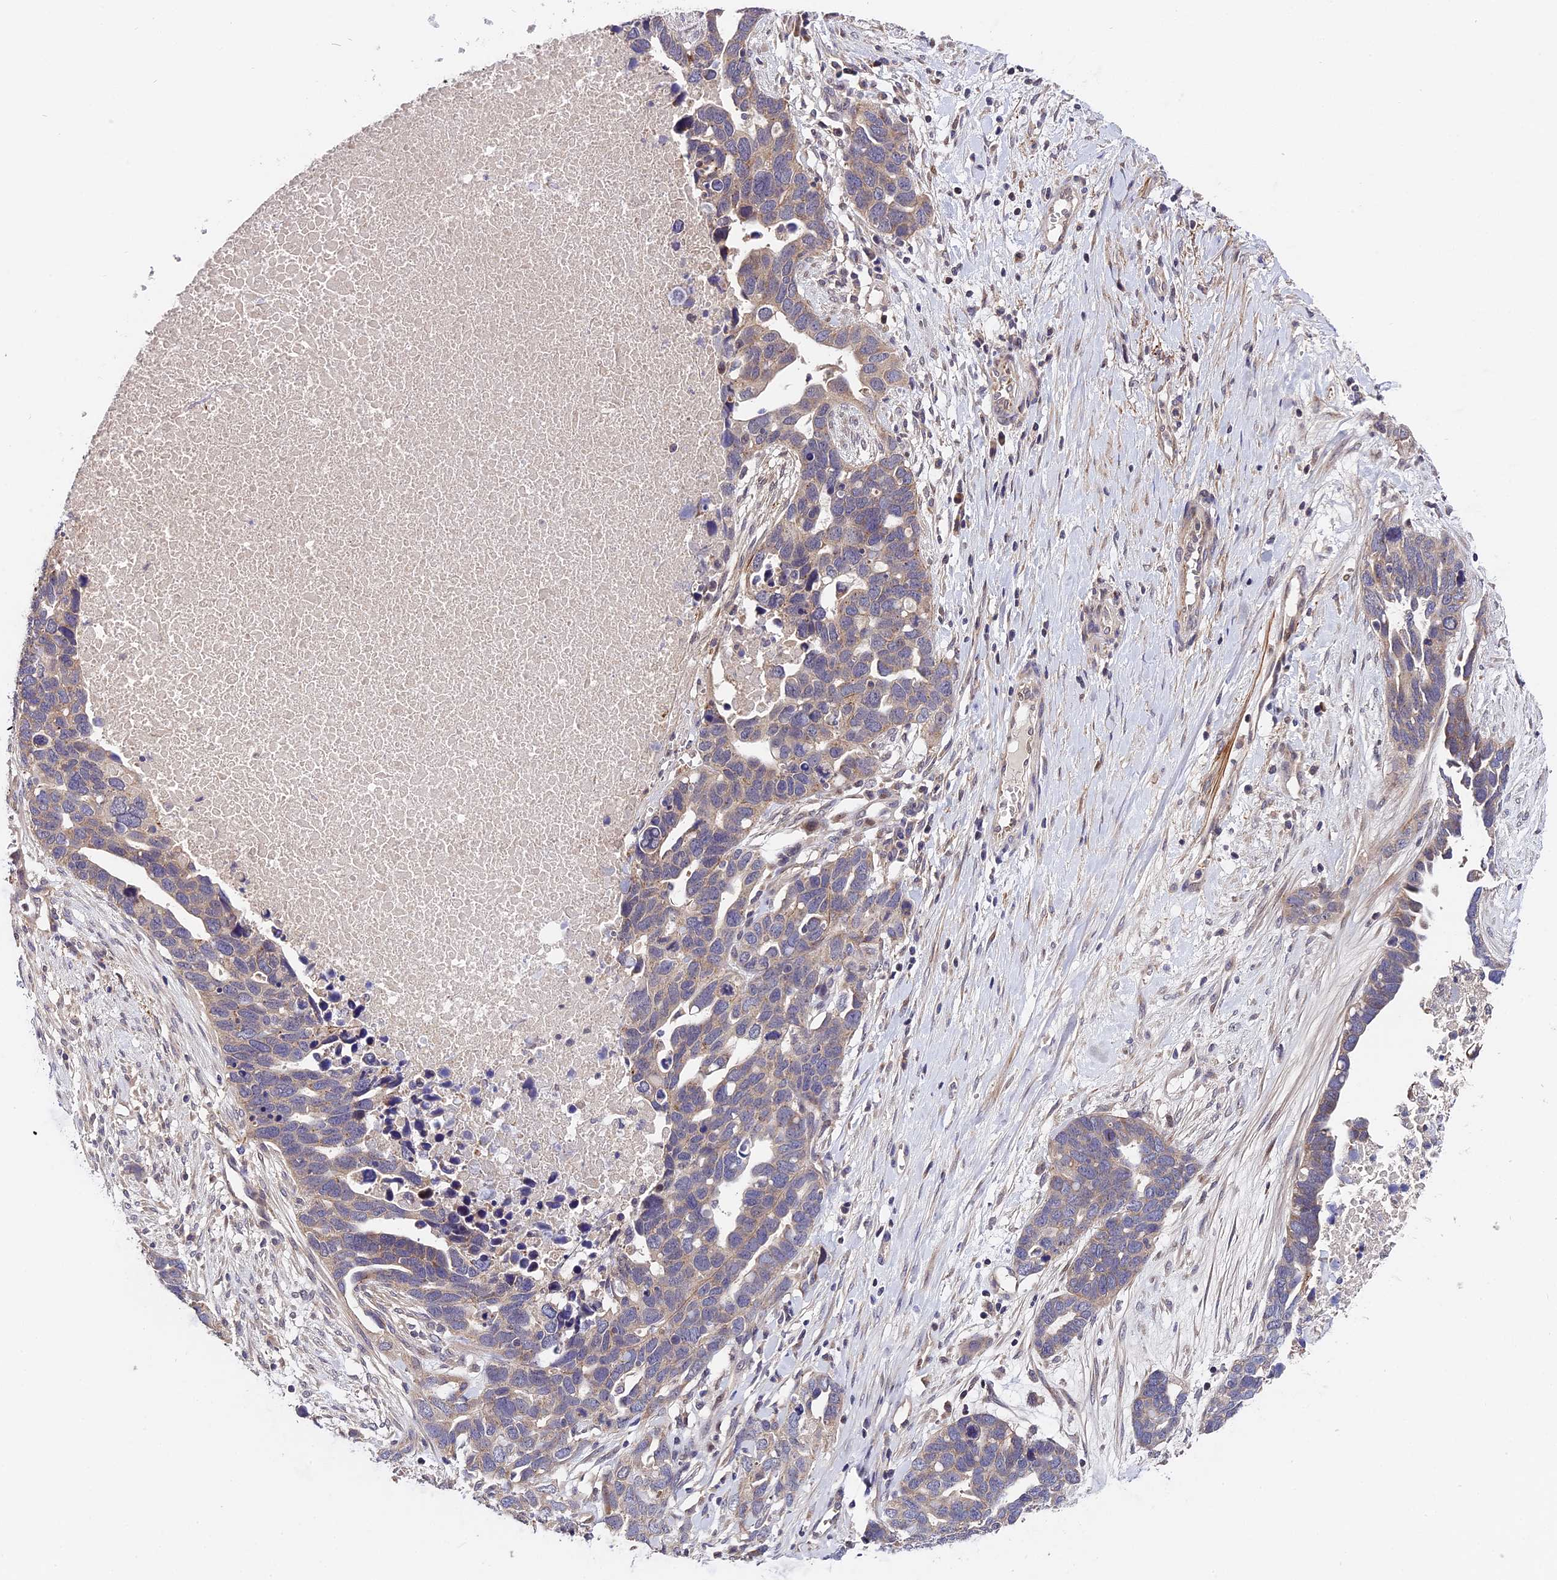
{"staining": {"intensity": "weak", "quantity": "25%-75%", "location": "cytoplasmic/membranous"}, "tissue": "ovarian cancer", "cell_type": "Tumor cells", "image_type": "cancer", "snomed": [{"axis": "morphology", "description": "Cystadenocarcinoma, serous, NOS"}, {"axis": "topography", "description": "Ovary"}], "caption": "IHC (DAB) staining of human serous cystadenocarcinoma (ovarian) shows weak cytoplasmic/membranous protein positivity in approximately 25%-75% of tumor cells.", "gene": "TRMT1", "patient": {"sex": "female", "age": 54}}